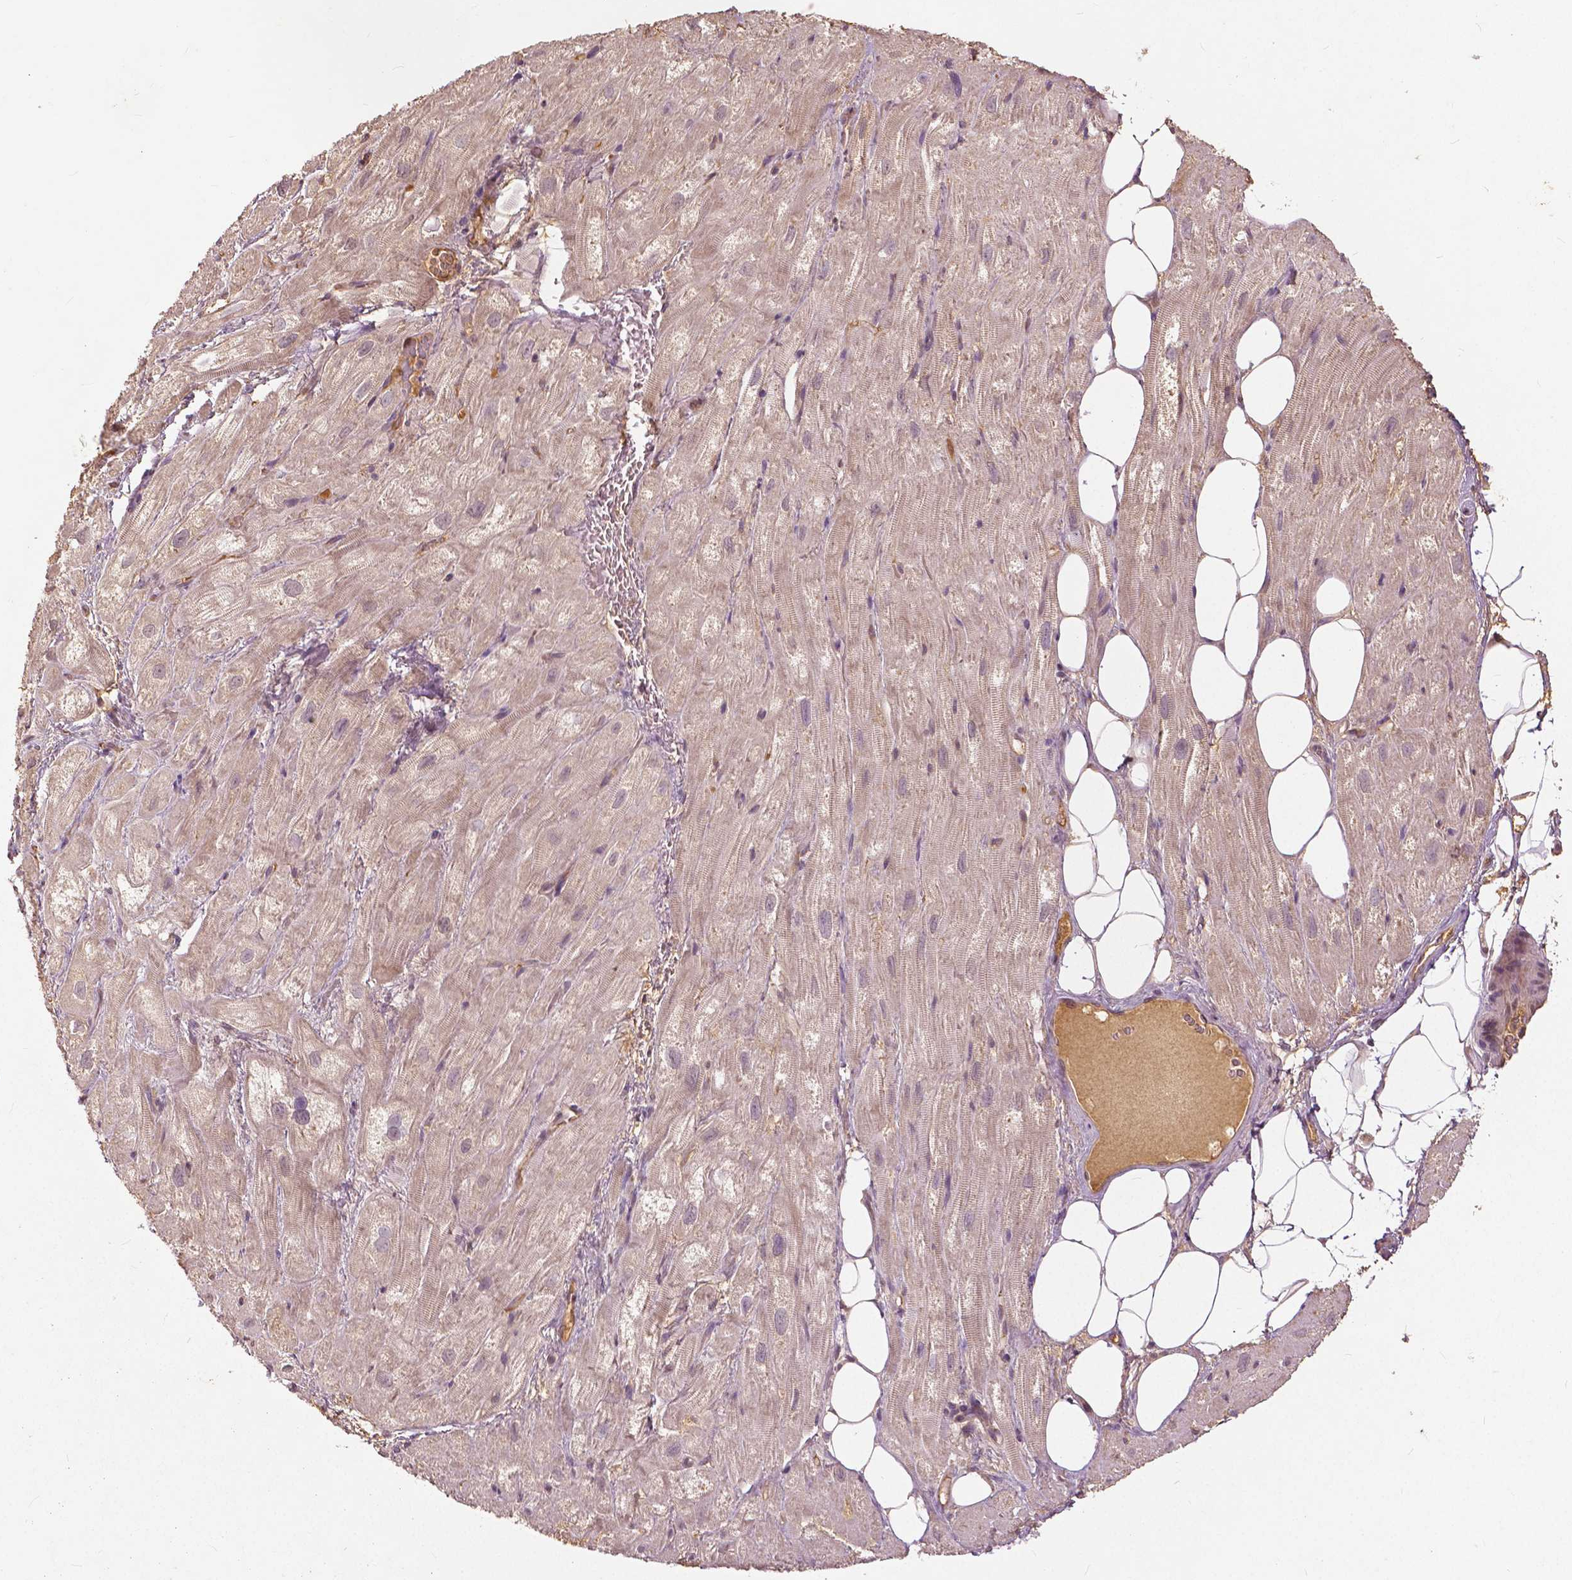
{"staining": {"intensity": "weak", "quantity": "25%-75%", "location": "cytoplasmic/membranous,nuclear"}, "tissue": "heart muscle", "cell_type": "Cardiomyocytes", "image_type": "normal", "snomed": [{"axis": "morphology", "description": "Normal tissue, NOS"}, {"axis": "topography", "description": "Heart"}], "caption": "Immunohistochemistry staining of unremarkable heart muscle, which shows low levels of weak cytoplasmic/membranous,nuclear staining in about 25%-75% of cardiomyocytes indicating weak cytoplasmic/membranous,nuclear protein staining. The staining was performed using DAB (3,3'-diaminobenzidine) (brown) for protein detection and nuclei were counterstained in hematoxylin (blue).", "gene": "ANGPTL4", "patient": {"sex": "female", "age": 69}}